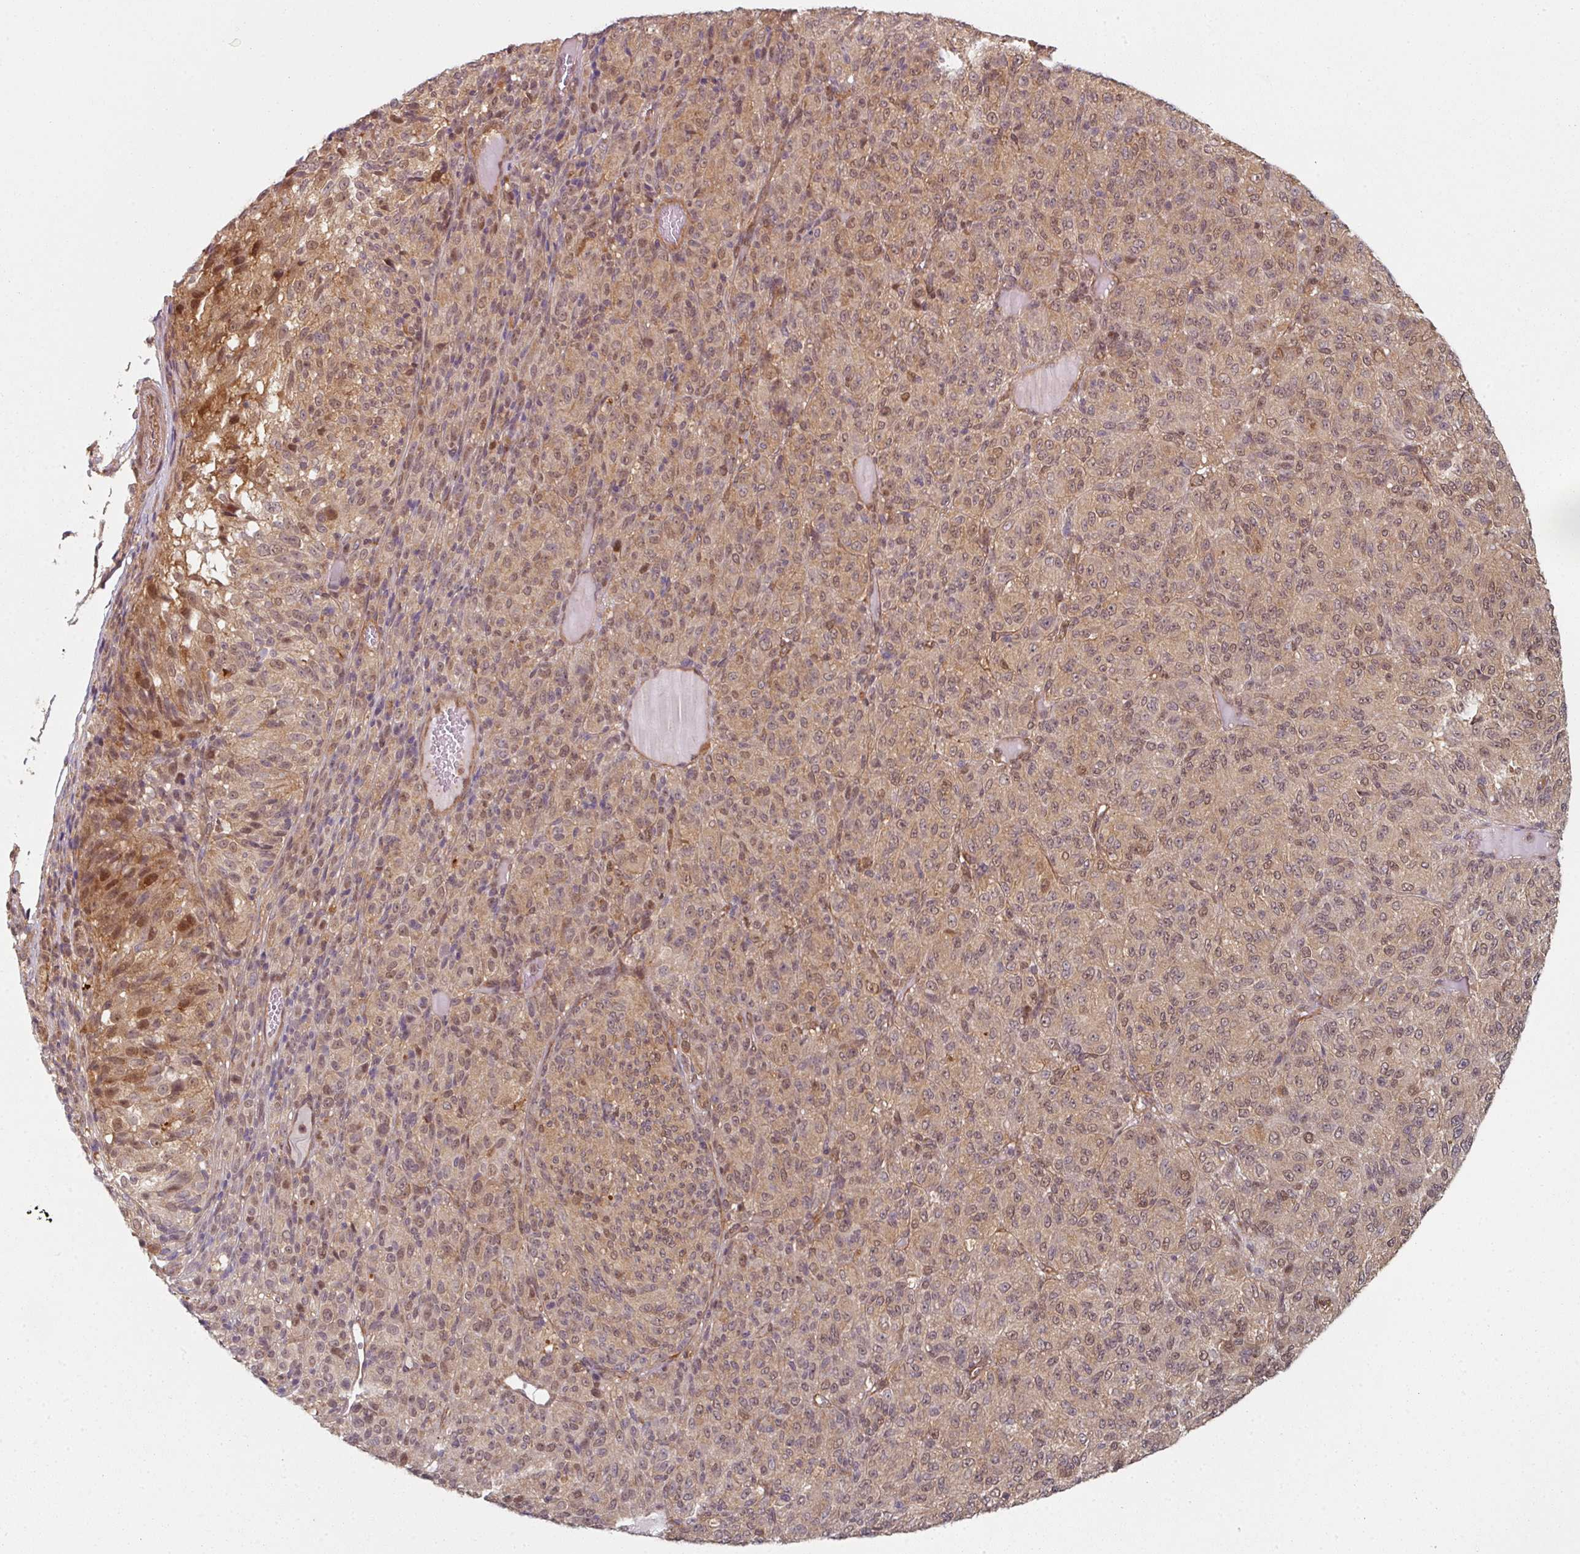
{"staining": {"intensity": "moderate", "quantity": ">75%", "location": "cytoplasmic/membranous,nuclear"}, "tissue": "melanoma", "cell_type": "Tumor cells", "image_type": "cancer", "snomed": [{"axis": "morphology", "description": "Malignant melanoma, Metastatic site"}, {"axis": "topography", "description": "Brain"}], "caption": "A photomicrograph showing moderate cytoplasmic/membranous and nuclear expression in about >75% of tumor cells in melanoma, as visualized by brown immunohistochemical staining.", "gene": "PSME3IP1", "patient": {"sex": "female", "age": 56}}